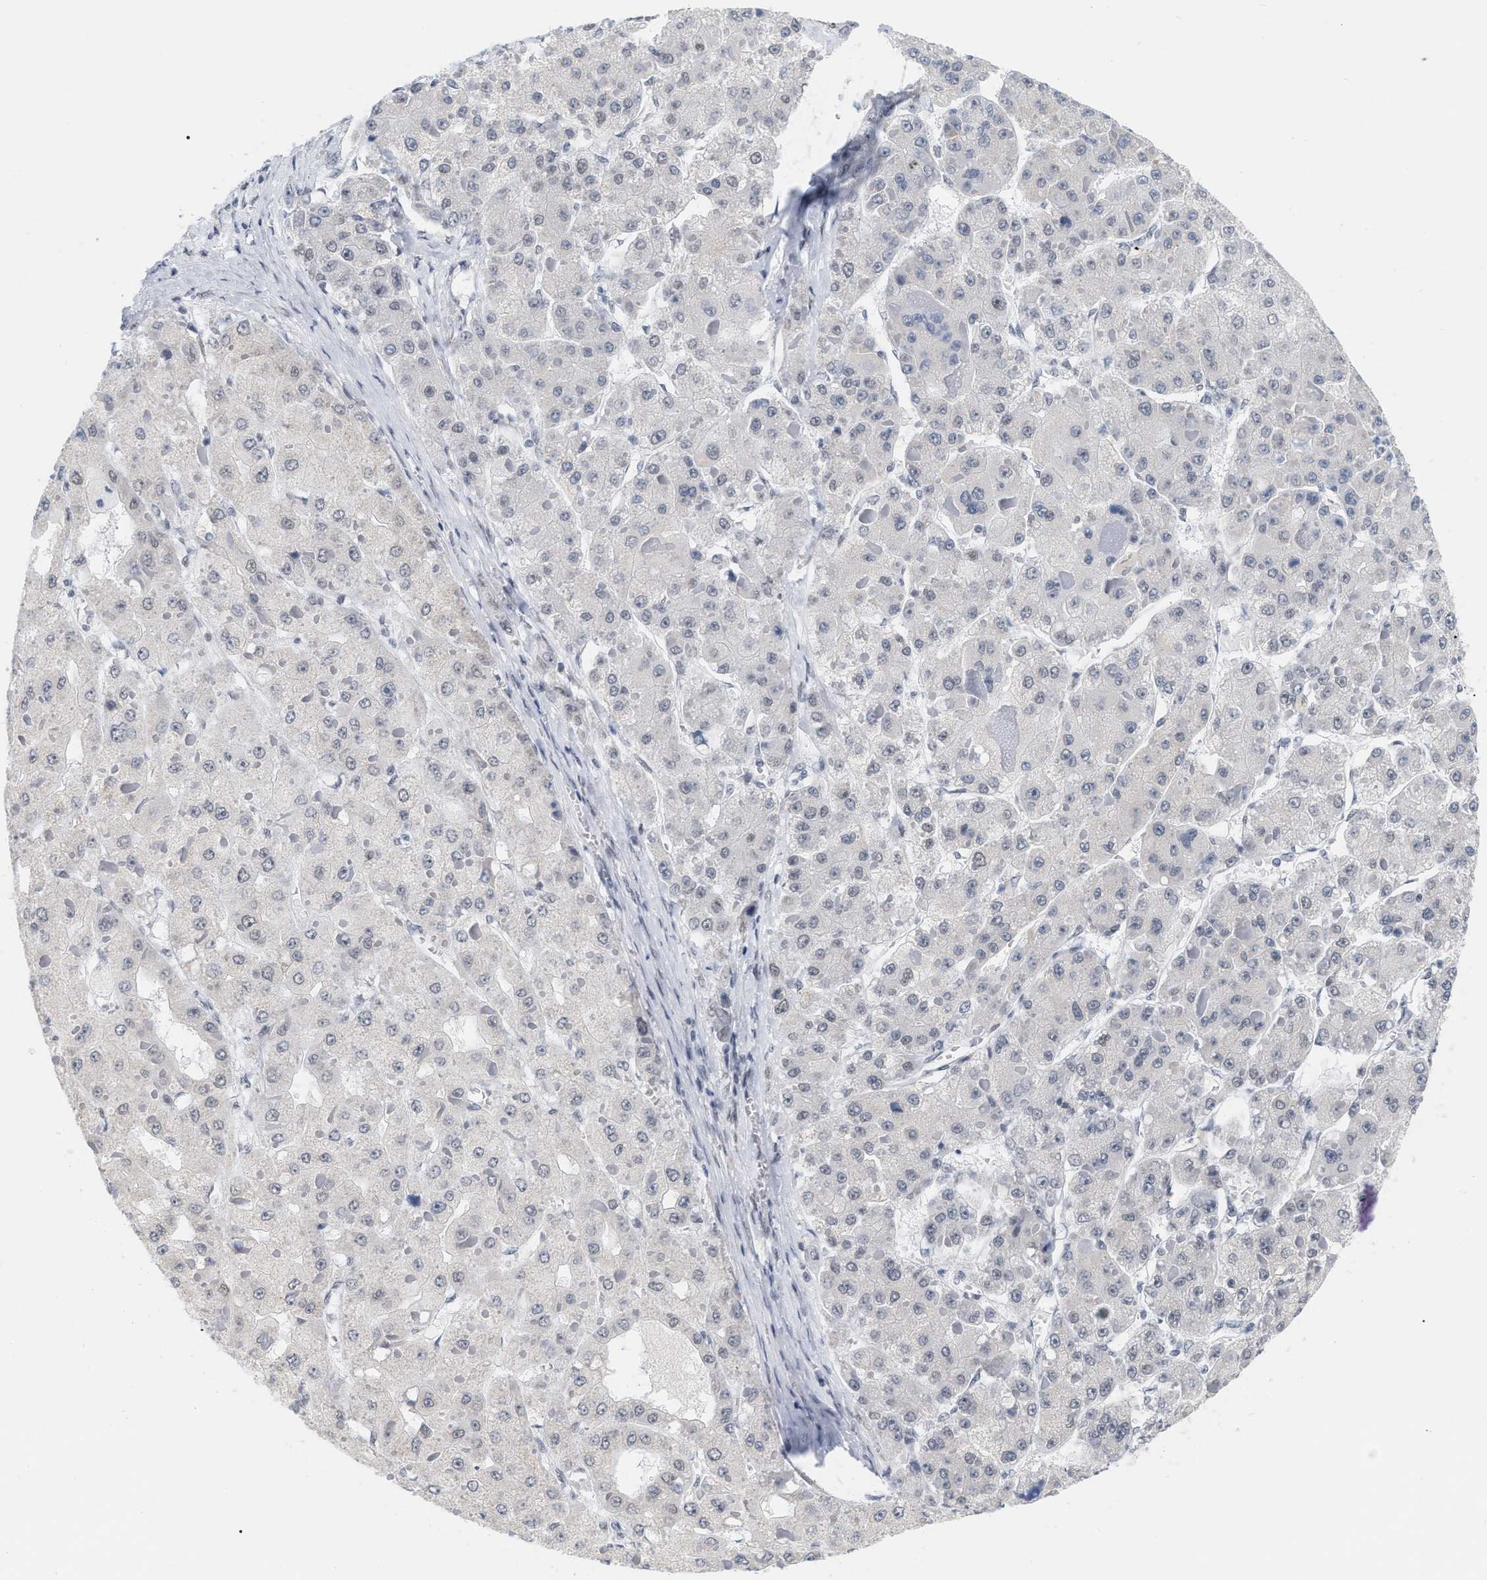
{"staining": {"intensity": "negative", "quantity": "none", "location": "none"}, "tissue": "liver cancer", "cell_type": "Tumor cells", "image_type": "cancer", "snomed": [{"axis": "morphology", "description": "Carcinoma, Hepatocellular, NOS"}, {"axis": "topography", "description": "Liver"}], "caption": "Human hepatocellular carcinoma (liver) stained for a protein using immunohistochemistry (IHC) exhibits no expression in tumor cells.", "gene": "XIRP1", "patient": {"sex": "female", "age": 73}}